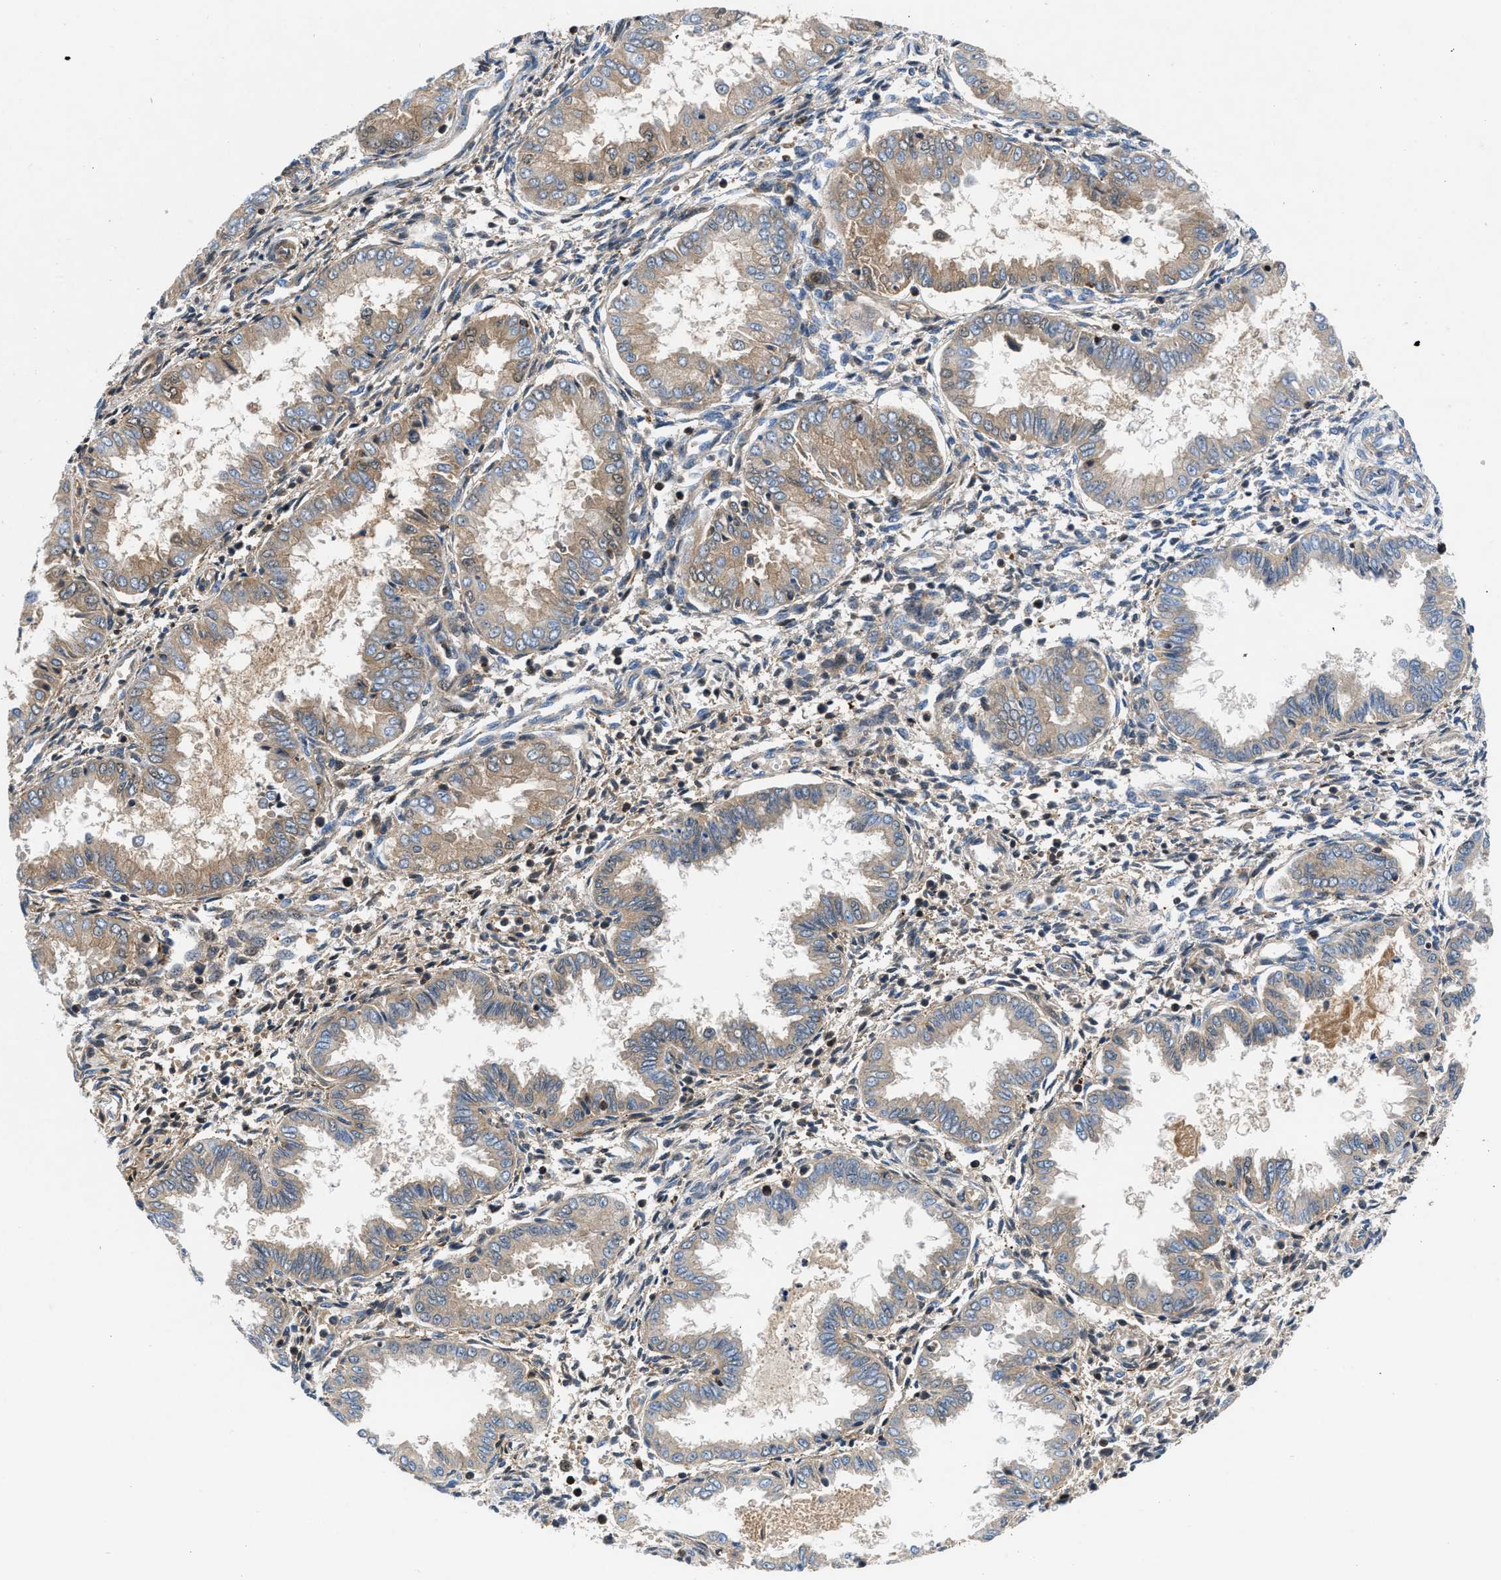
{"staining": {"intensity": "weak", "quantity": "25%-75%", "location": "cytoplasmic/membranous"}, "tissue": "endometrium", "cell_type": "Cells in endometrial stroma", "image_type": "normal", "snomed": [{"axis": "morphology", "description": "Normal tissue, NOS"}, {"axis": "topography", "description": "Endometrium"}], "caption": "Immunohistochemical staining of normal human endometrium exhibits low levels of weak cytoplasmic/membranous expression in about 25%-75% of cells in endometrial stroma. The protein of interest is stained brown, and the nuclei are stained in blue (DAB (3,3'-diaminobenzidine) IHC with brightfield microscopy, high magnification).", "gene": "ATP6V0D1", "patient": {"sex": "female", "age": 33}}